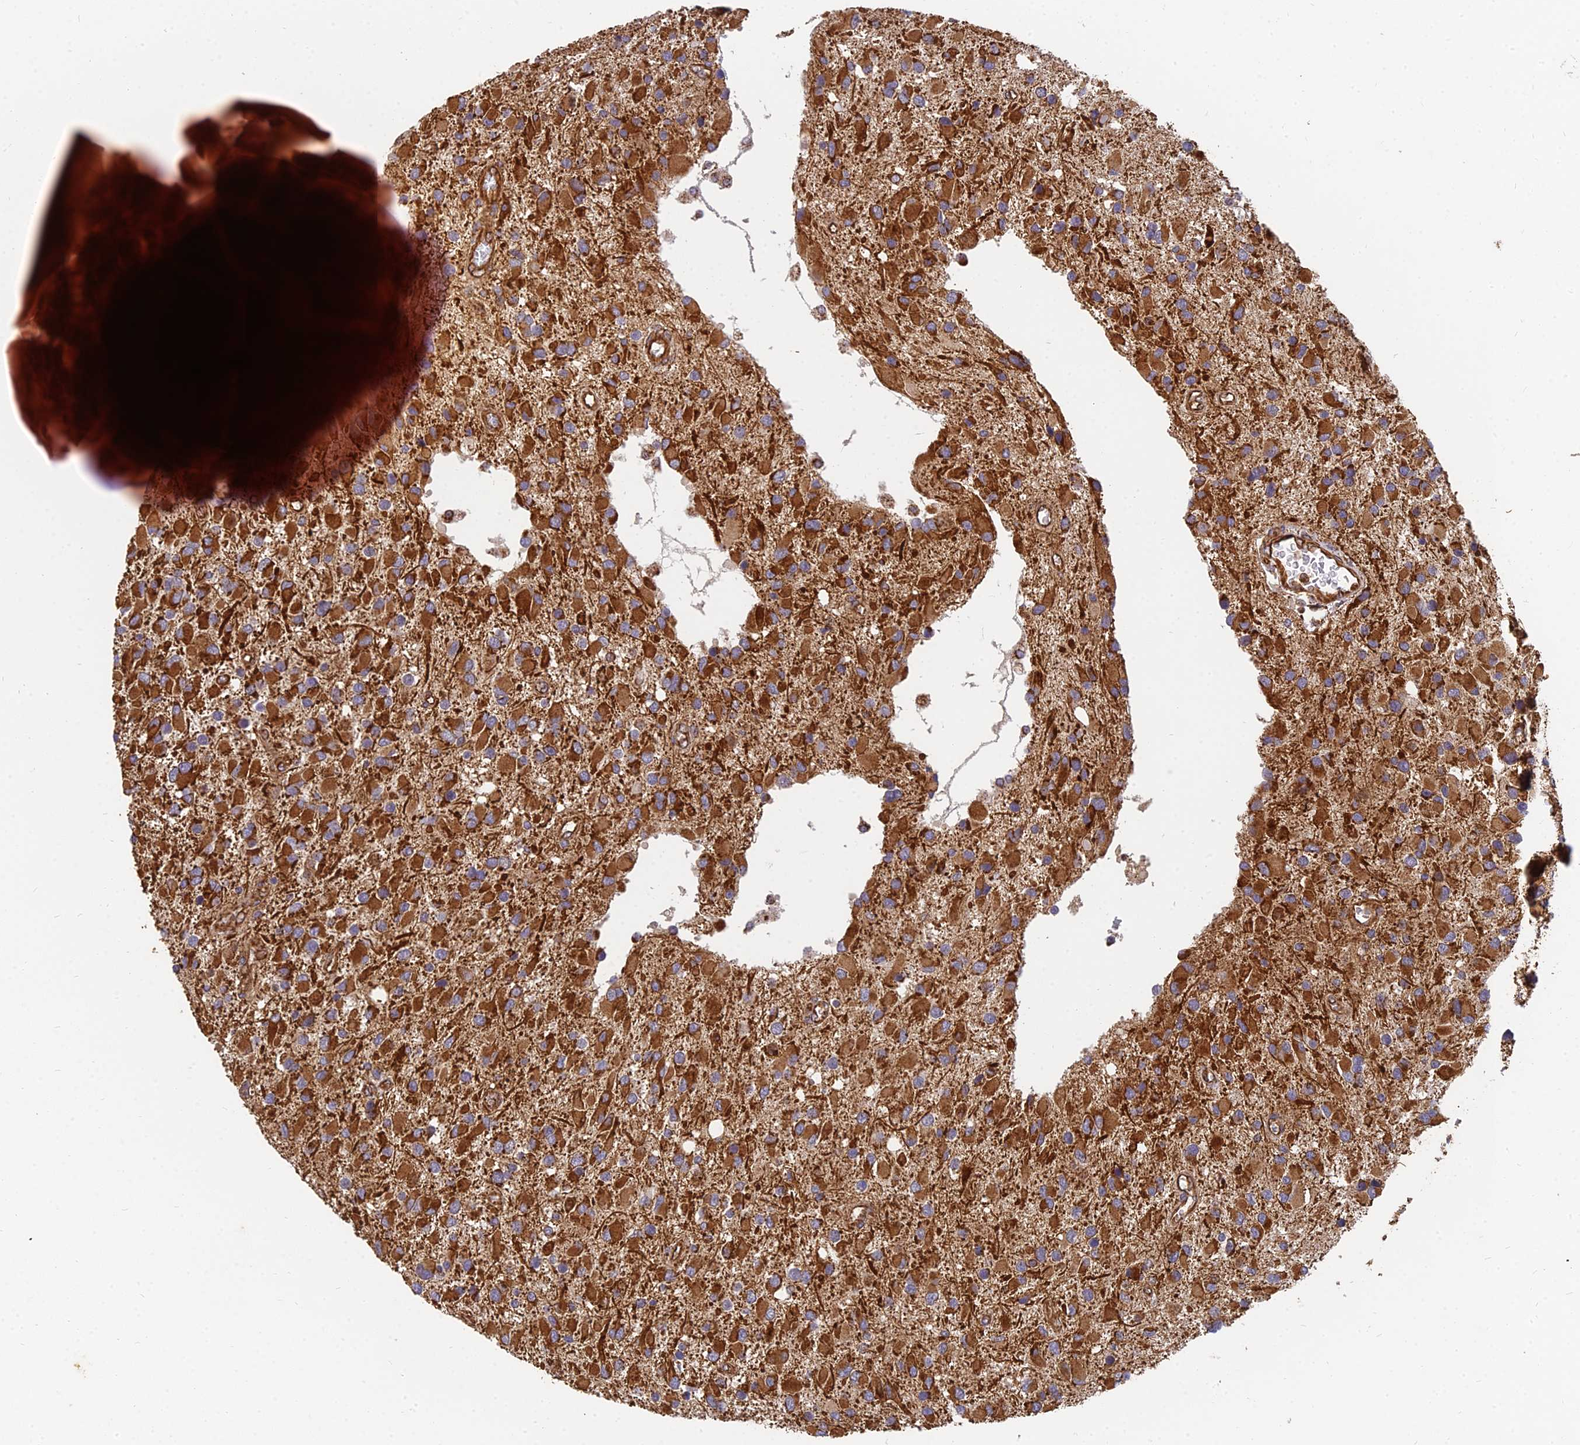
{"staining": {"intensity": "strong", "quantity": ">75%", "location": "cytoplasmic/membranous"}, "tissue": "glioma", "cell_type": "Tumor cells", "image_type": "cancer", "snomed": [{"axis": "morphology", "description": "Glioma, malignant, High grade"}, {"axis": "topography", "description": "Brain"}], "caption": "Immunohistochemical staining of malignant glioma (high-grade) shows high levels of strong cytoplasmic/membranous expression in approximately >75% of tumor cells.", "gene": "DSTYK", "patient": {"sex": "male", "age": 53}}